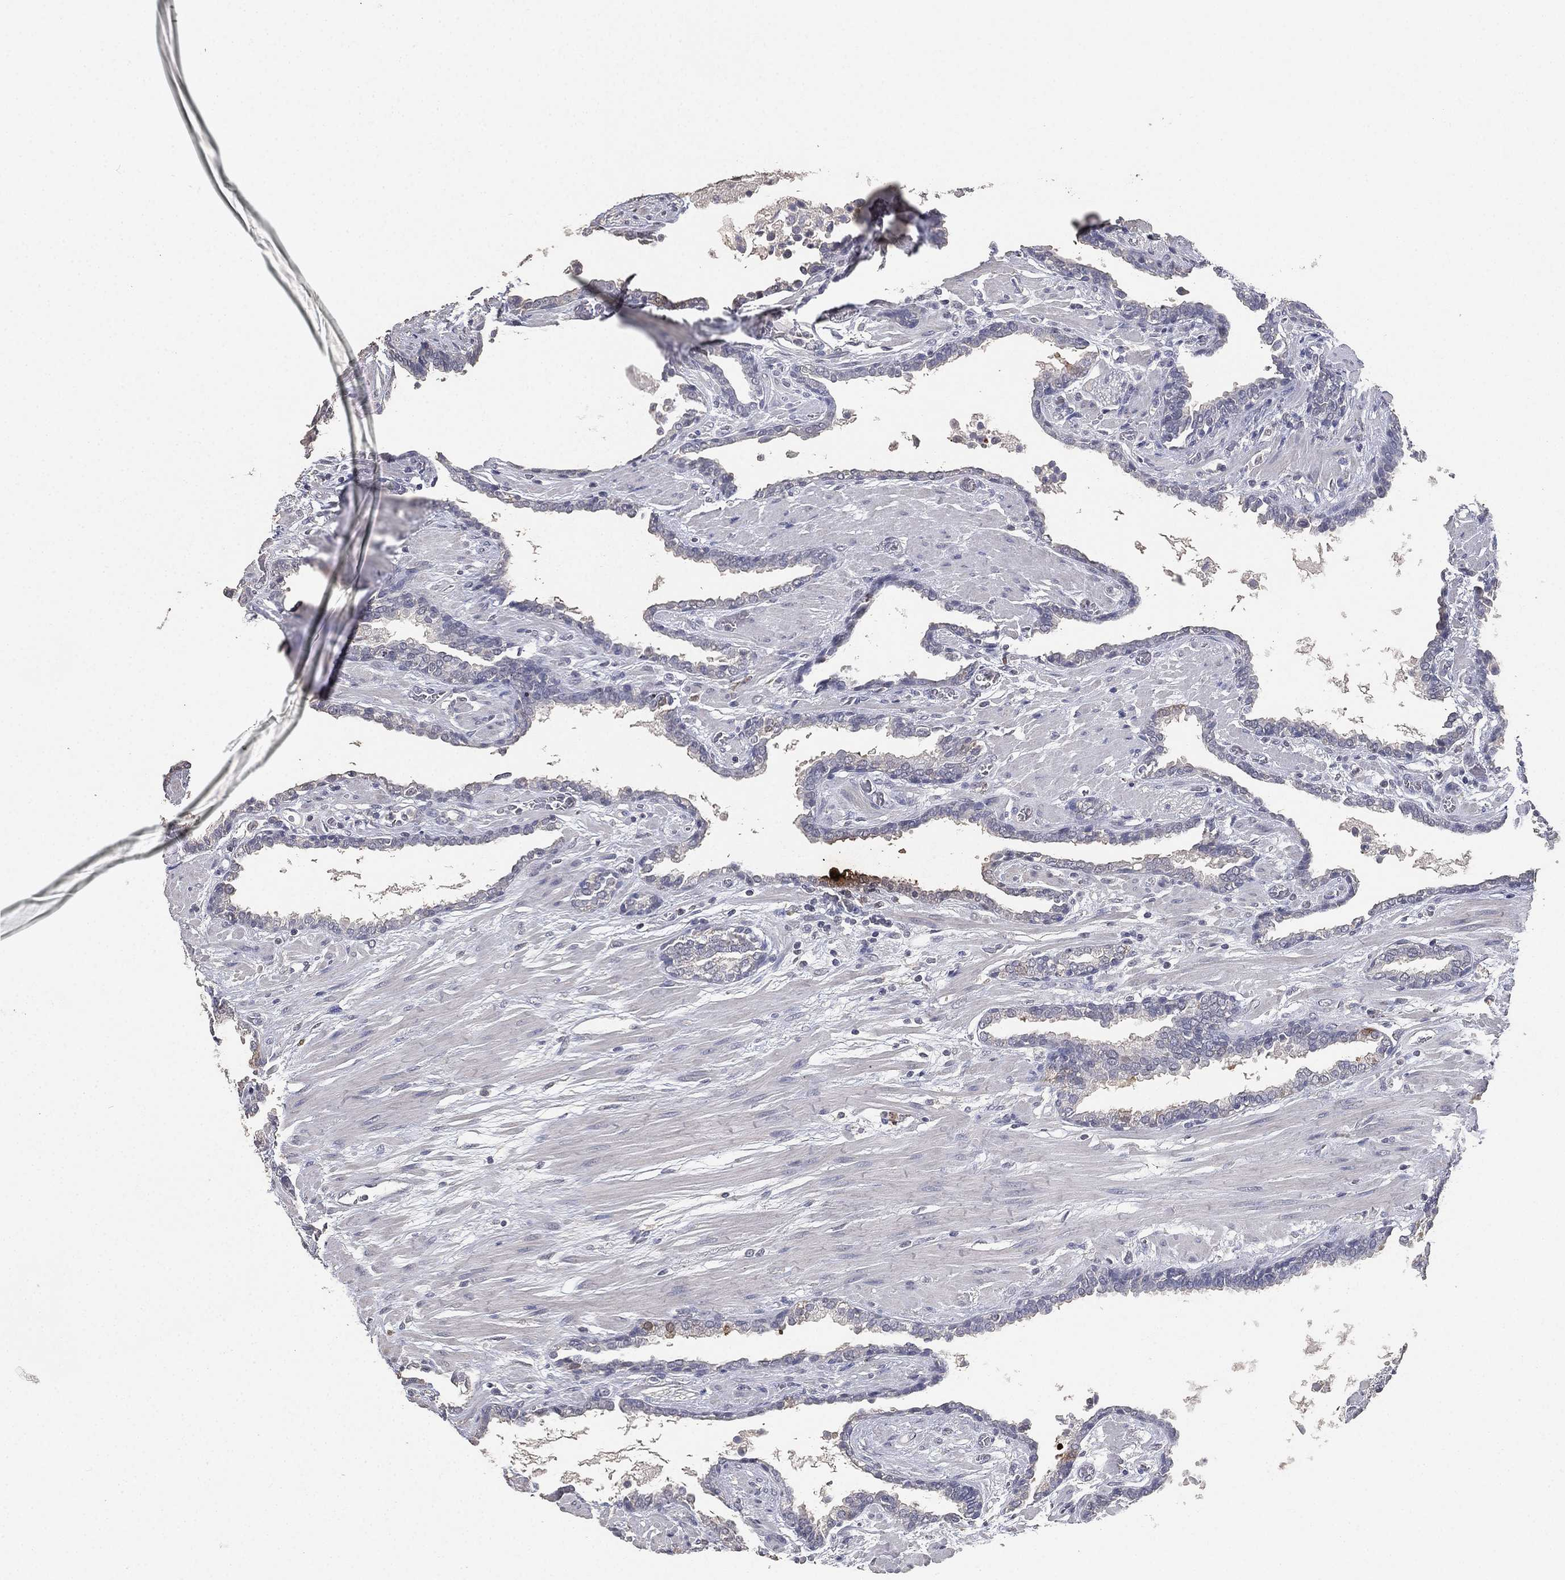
{"staining": {"intensity": "negative", "quantity": "none", "location": "none"}, "tissue": "prostate cancer", "cell_type": "Tumor cells", "image_type": "cancer", "snomed": [{"axis": "morphology", "description": "Adenocarcinoma, Low grade"}, {"axis": "topography", "description": "Prostate"}], "caption": "Immunohistochemical staining of human low-grade adenocarcinoma (prostate) displays no significant expression in tumor cells.", "gene": "DSG1", "patient": {"sex": "male", "age": 69}}